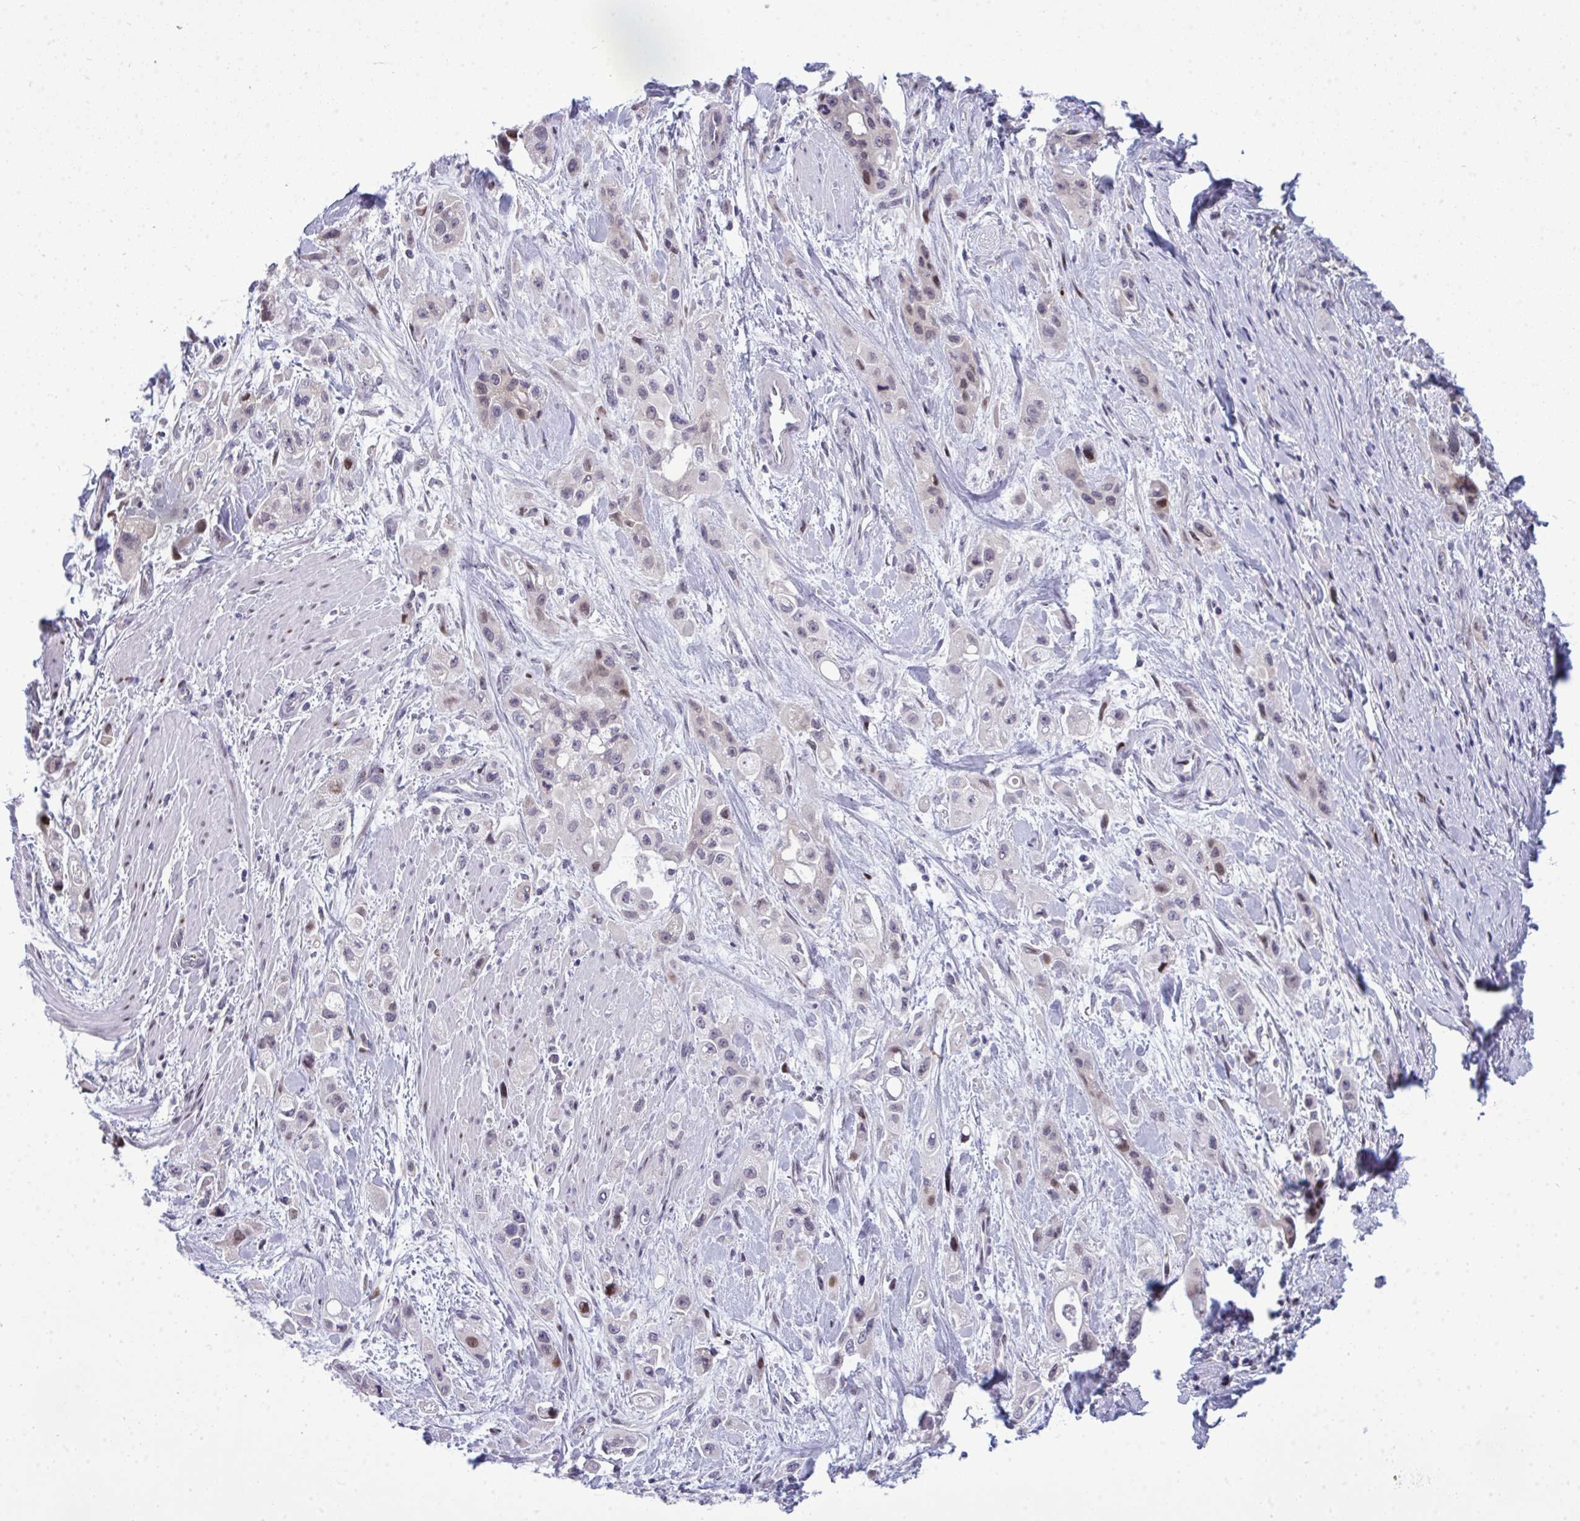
{"staining": {"intensity": "moderate", "quantity": "<25%", "location": "nuclear"}, "tissue": "pancreatic cancer", "cell_type": "Tumor cells", "image_type": "cancer", "snomed": [{"axis": "morphology", "description": "Adenocarcinoma, NOS"}, {"axis": "topography", "description": "Pancreas"}], "caption": "Moderate nuclear staining is present in approximately <25% of tumor cells in pancreatic adenocarcinoma. The protein is shown in brown color, while the nuclei are stained blue.", "gene": "TAB1", "patient": {"sex": "female", "age": 66}}